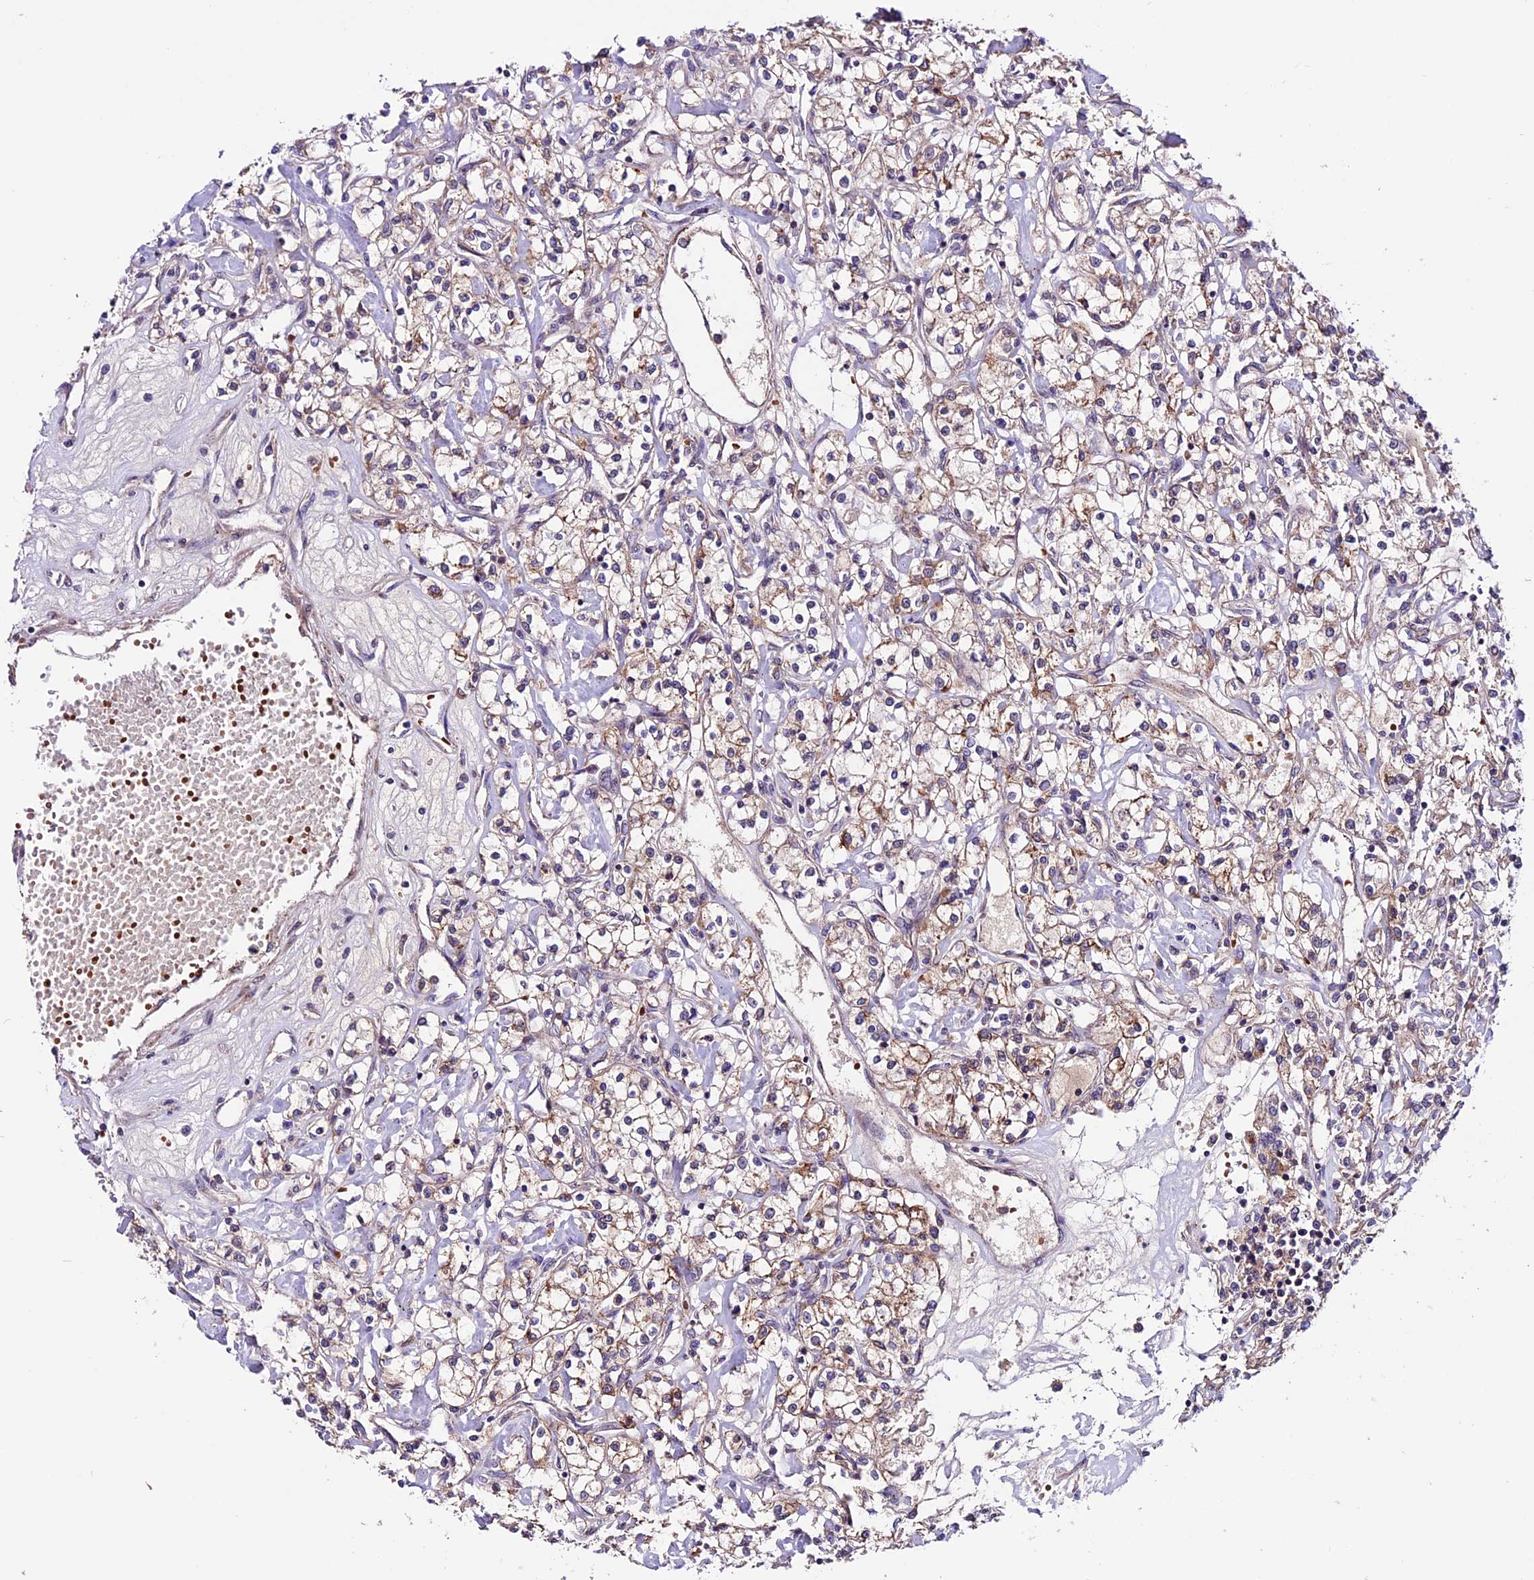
{"staining": {"intensity": "moderate", "quantity": "25%-75%", "location": "cytoplasmic/membranous"}, "tissue": "renal cancer", "cell_type": "Tumor cells", "image_type": "cancer", "snomed": [{"axis": "morphology", "description": "Adenocarcinoma, NOS"}, {"axis": "topography", "description": "Kidney"}], "caption": "Human renal adenocarcinoma stained with a protein marker displays moderate staining in tumor cells.", "gene": "RINL", "patient": {"sex": "female", "age": 59}}